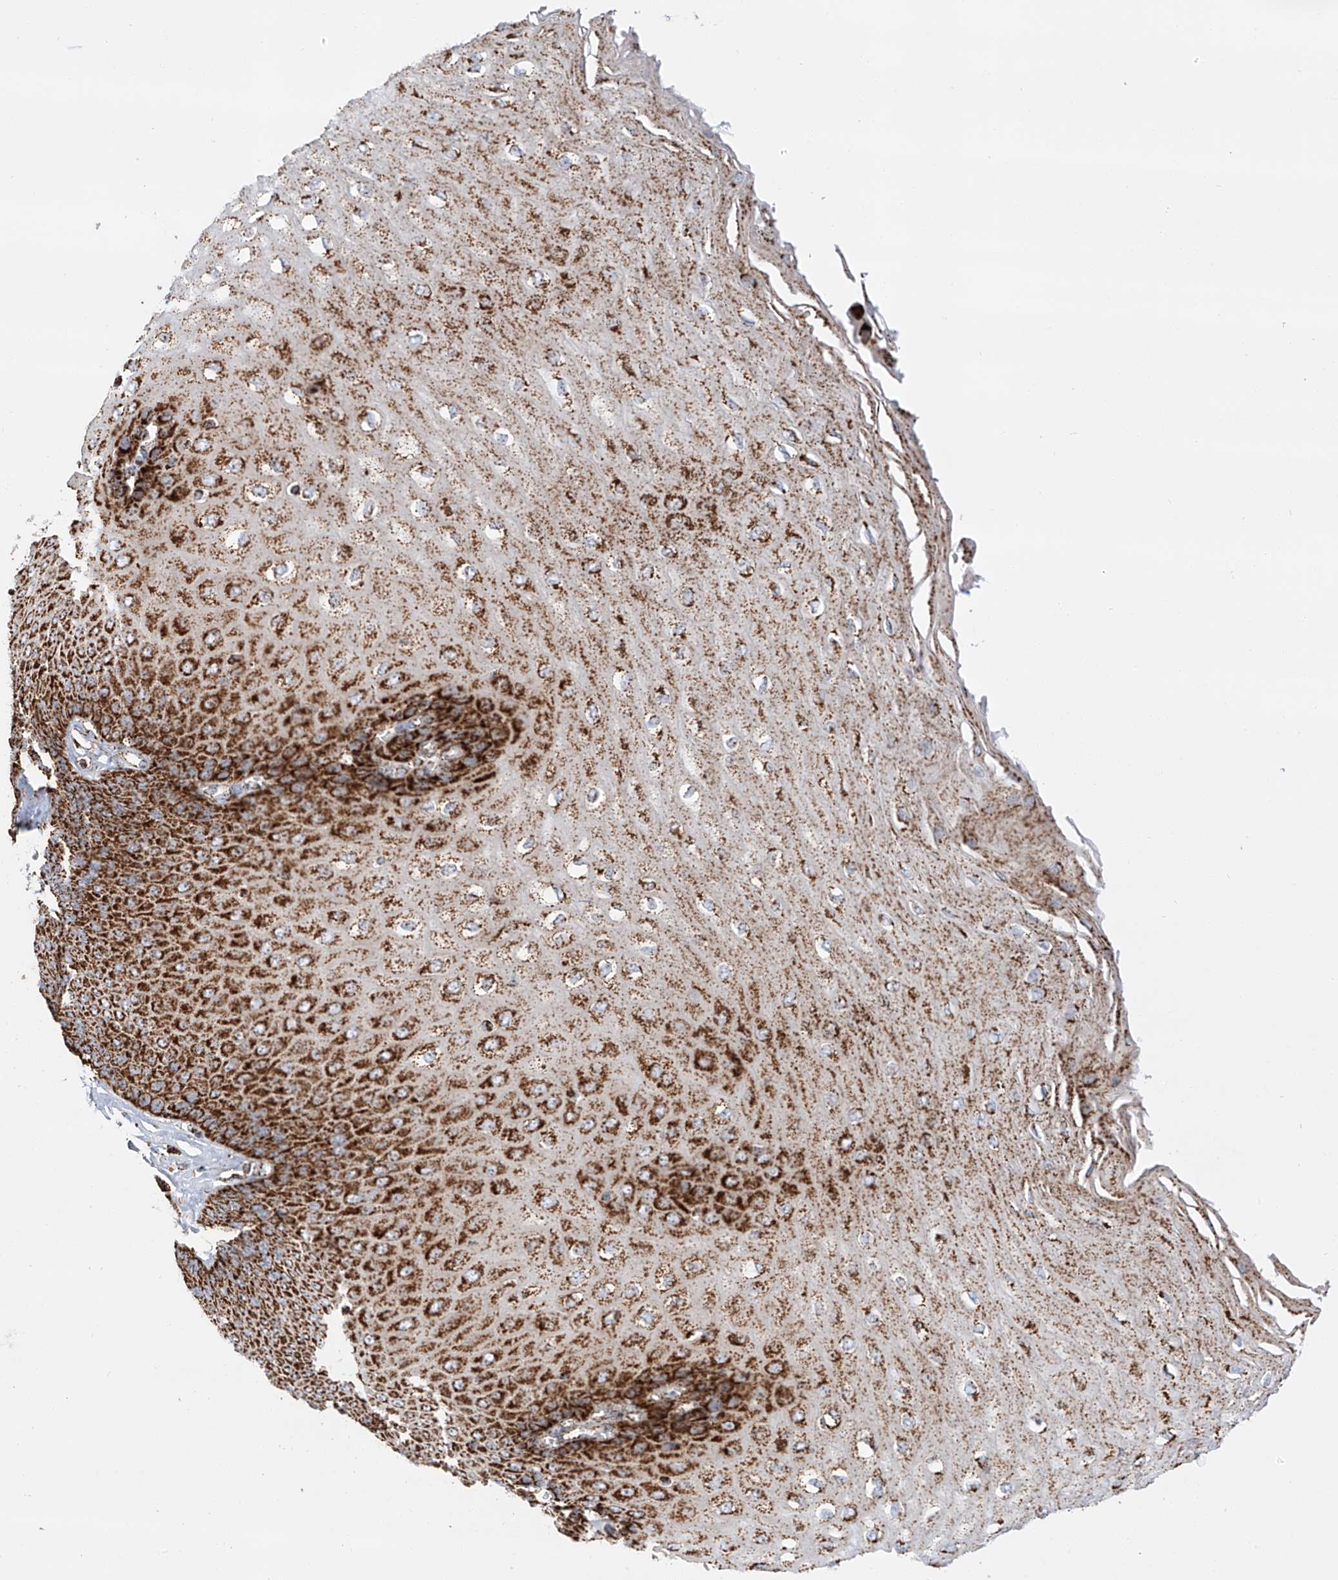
{"staining": {"intensity": "strong", "quantity": ">75%", "location": "cytoplasmic/membranous"}, "tissue": "esophagus", "cell_type": "Squamous epithelial cells", "image_type": "normal", "snomed": [{"axis": "morphology", "description": "Normal tissue, NOS"}, {"axis": "topography", "description": "Esophagus"}], "caption": "Brown immunohistochemical staining in unremarkable human esophagus shows strong cytoplasmic/membranous positivity in about >75% of squamous epithelial cells.", "gene": "TTC27", "patient": {"sex": "male", "age": 60}}